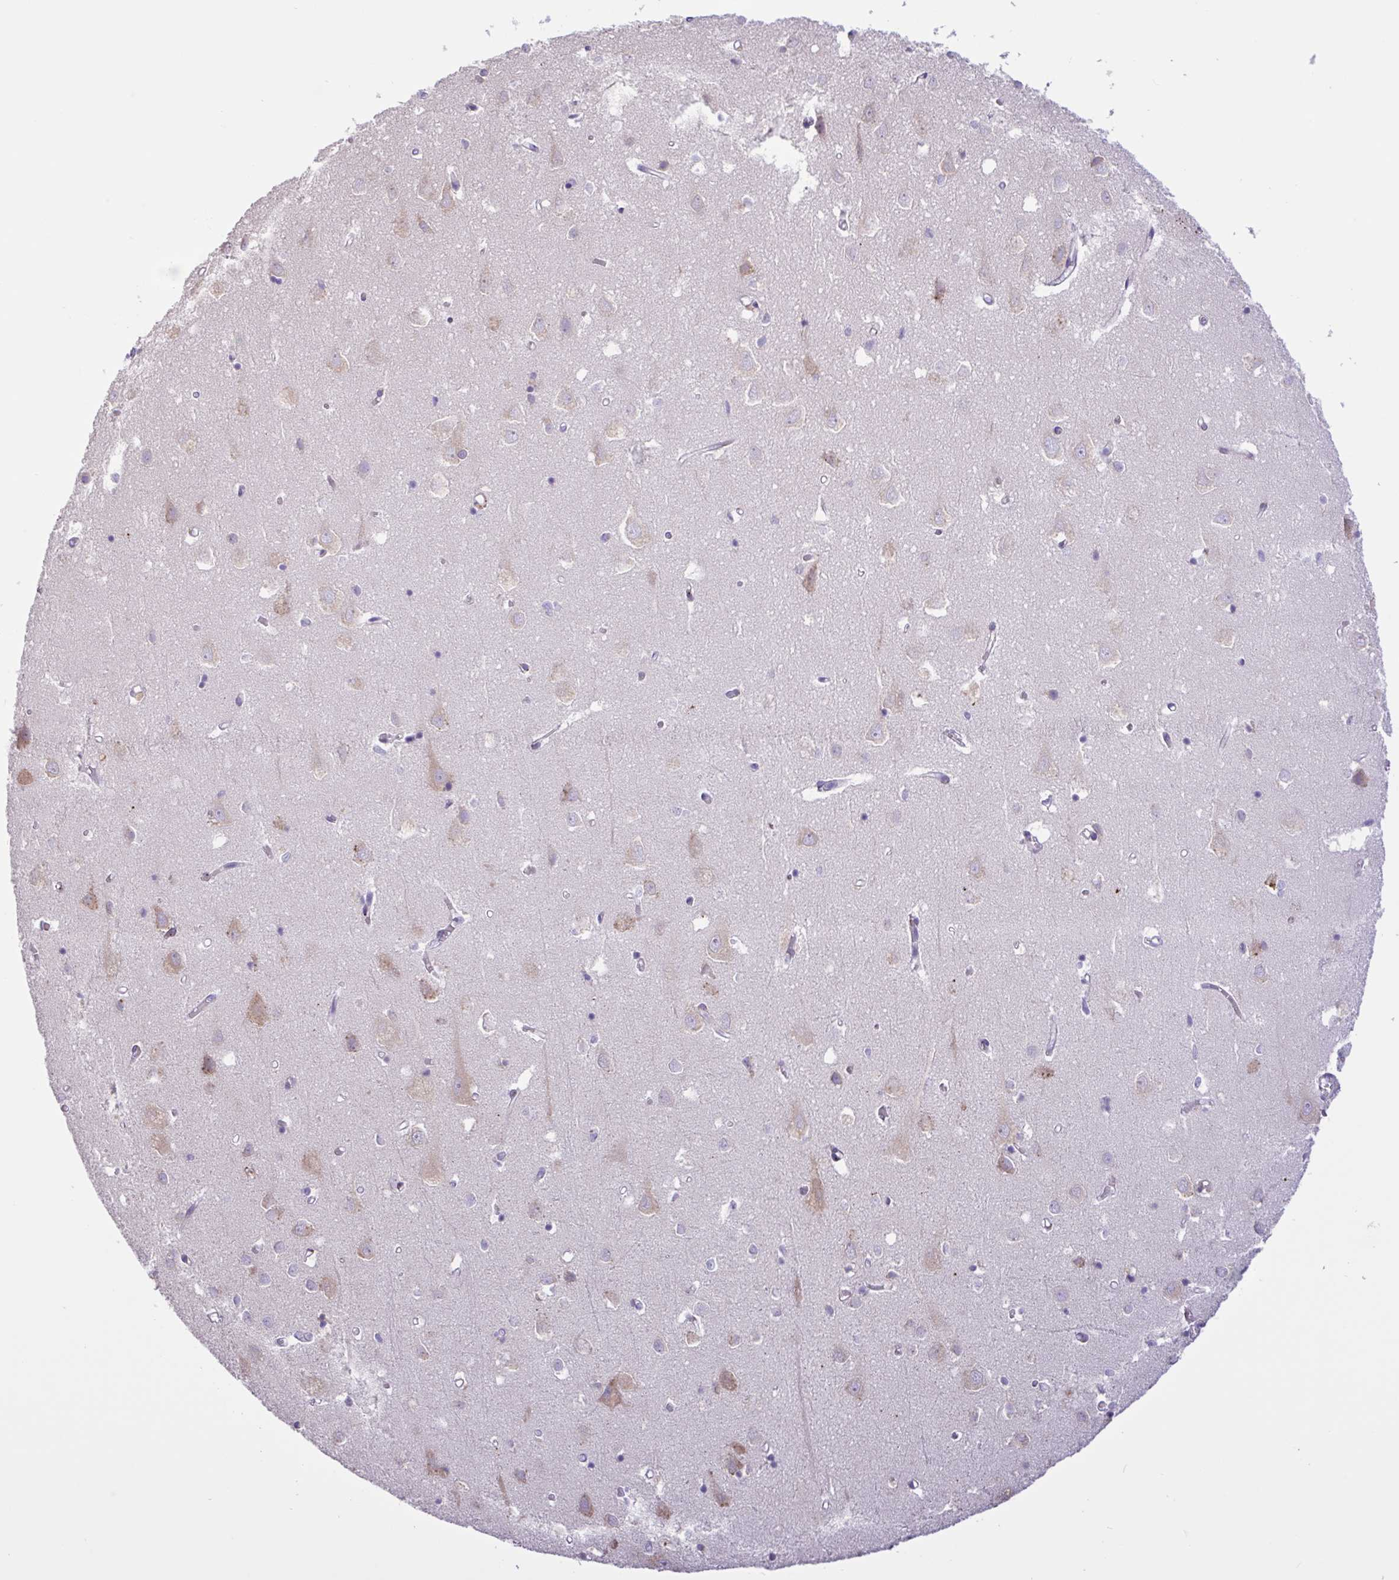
{"staining": {"intensity": "negative", "quantity": "none", "location": "none"}, "tissue": "cerebral cortex", "cell_type": "Endothelial cells", "image_type": "normal", "snomed": [{"axis": "morphology", "description": "Normal tissue, NOS"}, {"axis": "topography", "description": "Cerebral cortex"}], "caption": "Cerebral cortex stained for a protein using immunohistochemistry (IHC) exhibits no staining endothelial cells.", "gene": "DSC3", "patient": {"sex": "male", "age": 70}}